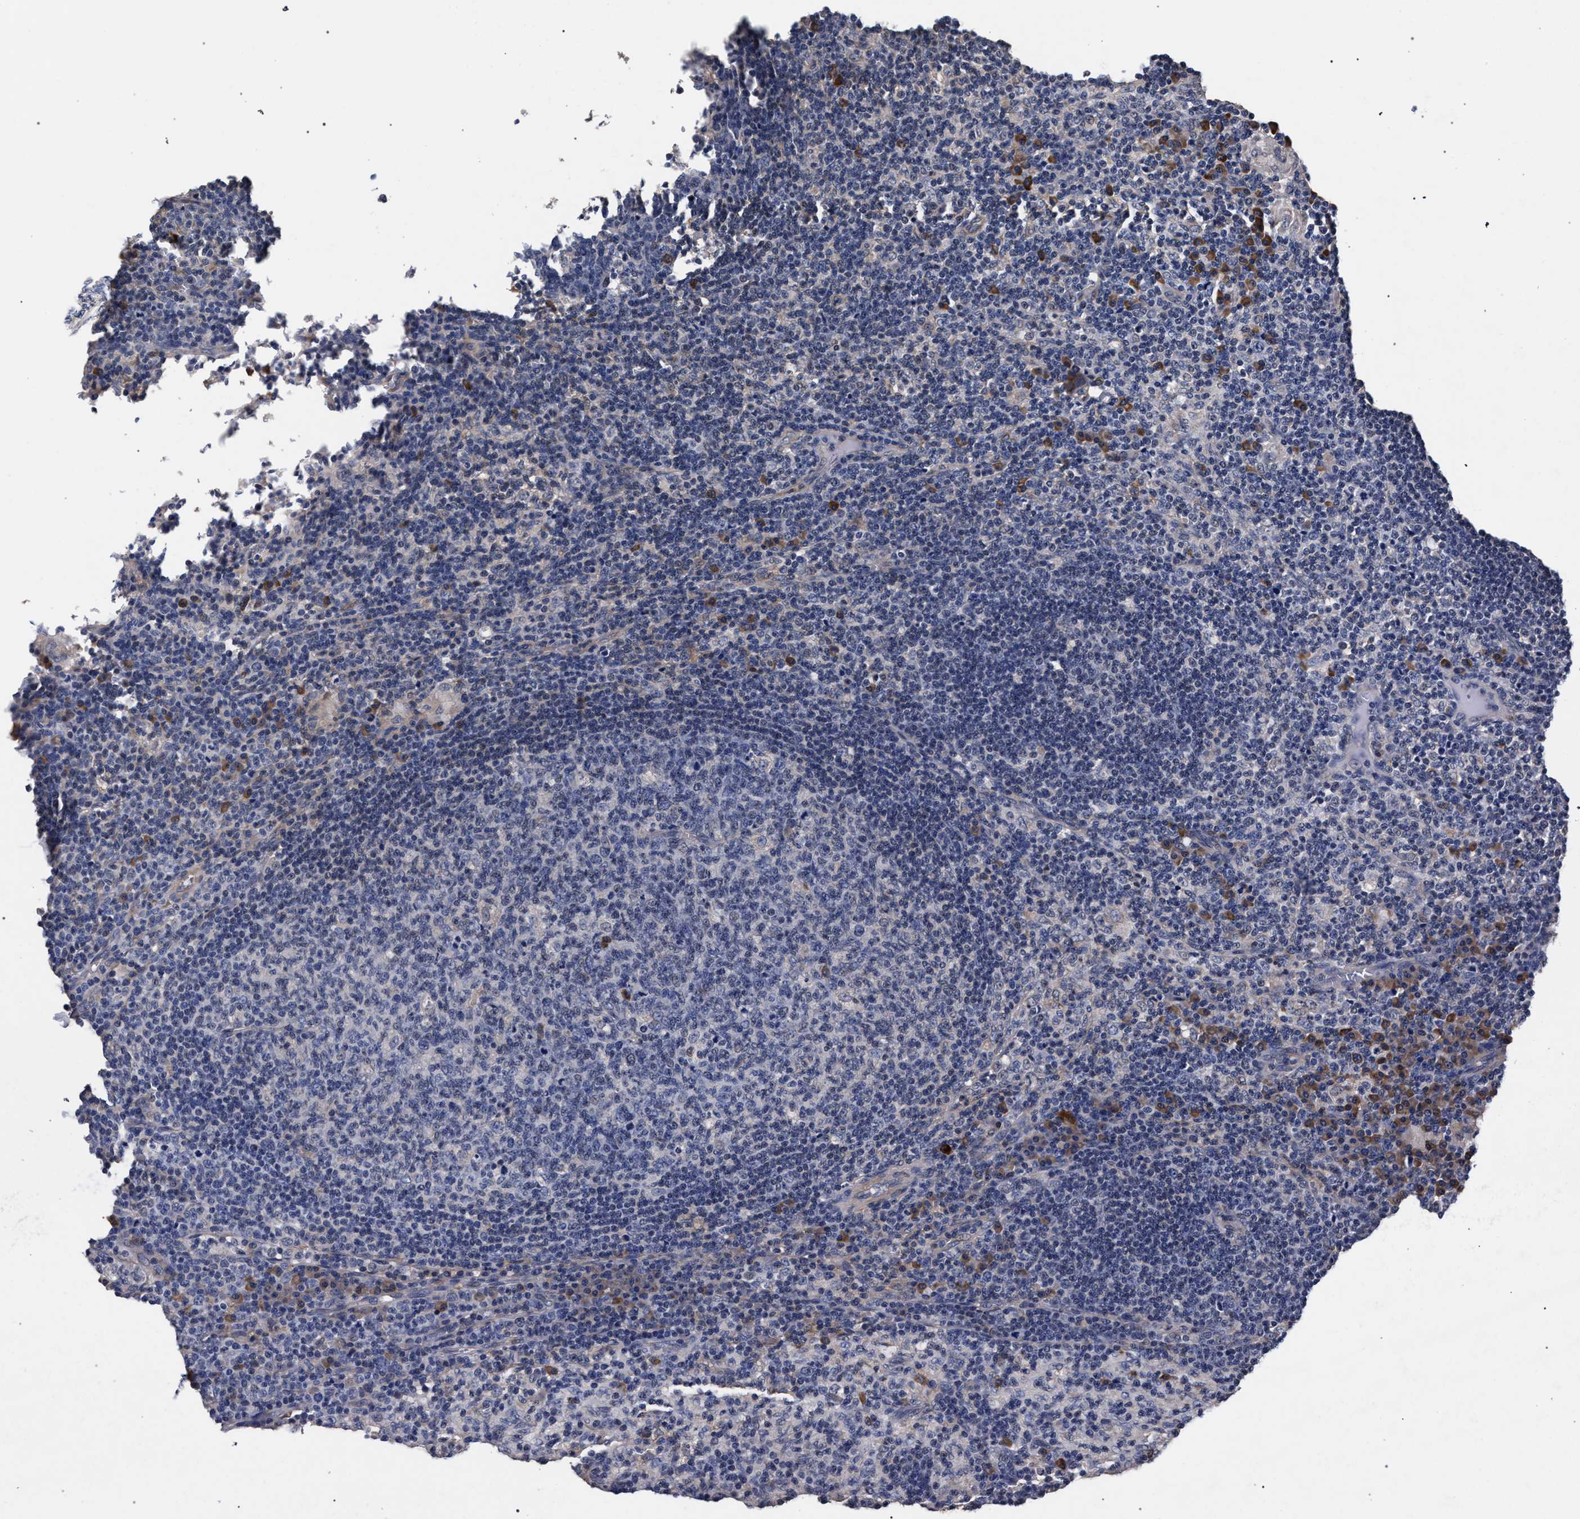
{"staining": {"intensity": "negative", "quantity": "none", "location": "none"}, "tissue": "lymph node", "cell_type": "Germinal center cells", "image_type": "normal", "snomed": [{"axis": "morphology", "description": "Normal tissue, NOS"}, {"axis": "morphology", "description": "Inflammation, NOS"}, {"axis": "topography", "description": "Lymph node"}], "caption": "Micrograph shows no significant protein staining in germinal center cells of unremarkable lymph node. (DAB IHC with hematoxylin counter stain).", "gene": "CFAP95", "patient": {"sex": "male", "age": 55}}